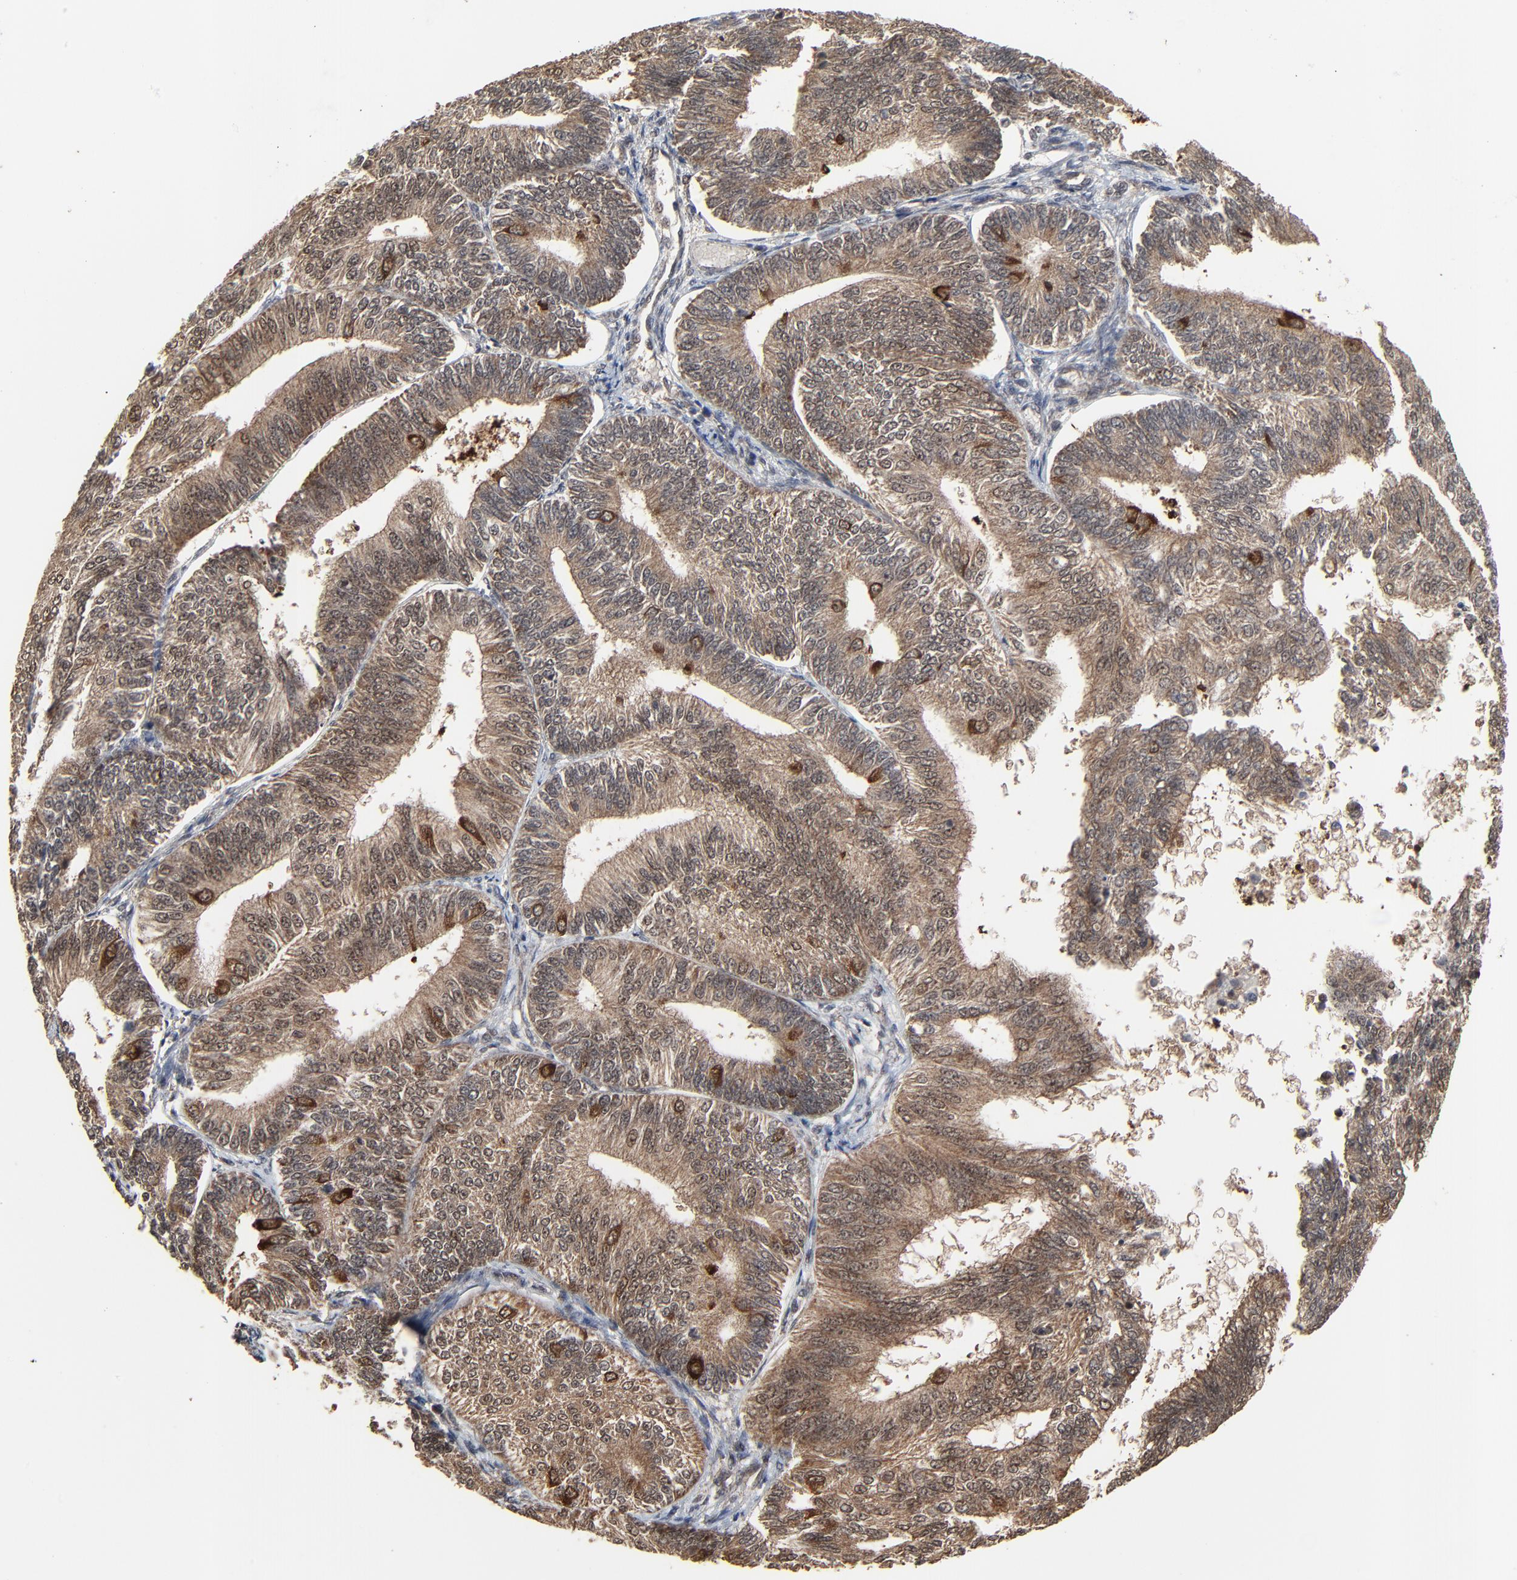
{"staining": {"intensity": "moderate", "quantity": "25%-75%", "location": "cytoplasmic/membranous,nuclear"}, "tissue": "endometrial cancer", "cell_type": "Tumor cells", "image_type": "cancer", "snomed": [{"axis": "morphology", "description": "Adenocarcinoma, NOS"}, {"axis": "topography", "description": "Endometrium"}], "caption": "An image of human adenocarcinoma (endometrial) stained for a protein demonstrates moderate cytoplasmic/membranous and nuclear brown staining in tumor cells.", "gene": "RHOJ", "patient": {"sex": "female", "age": 55}}